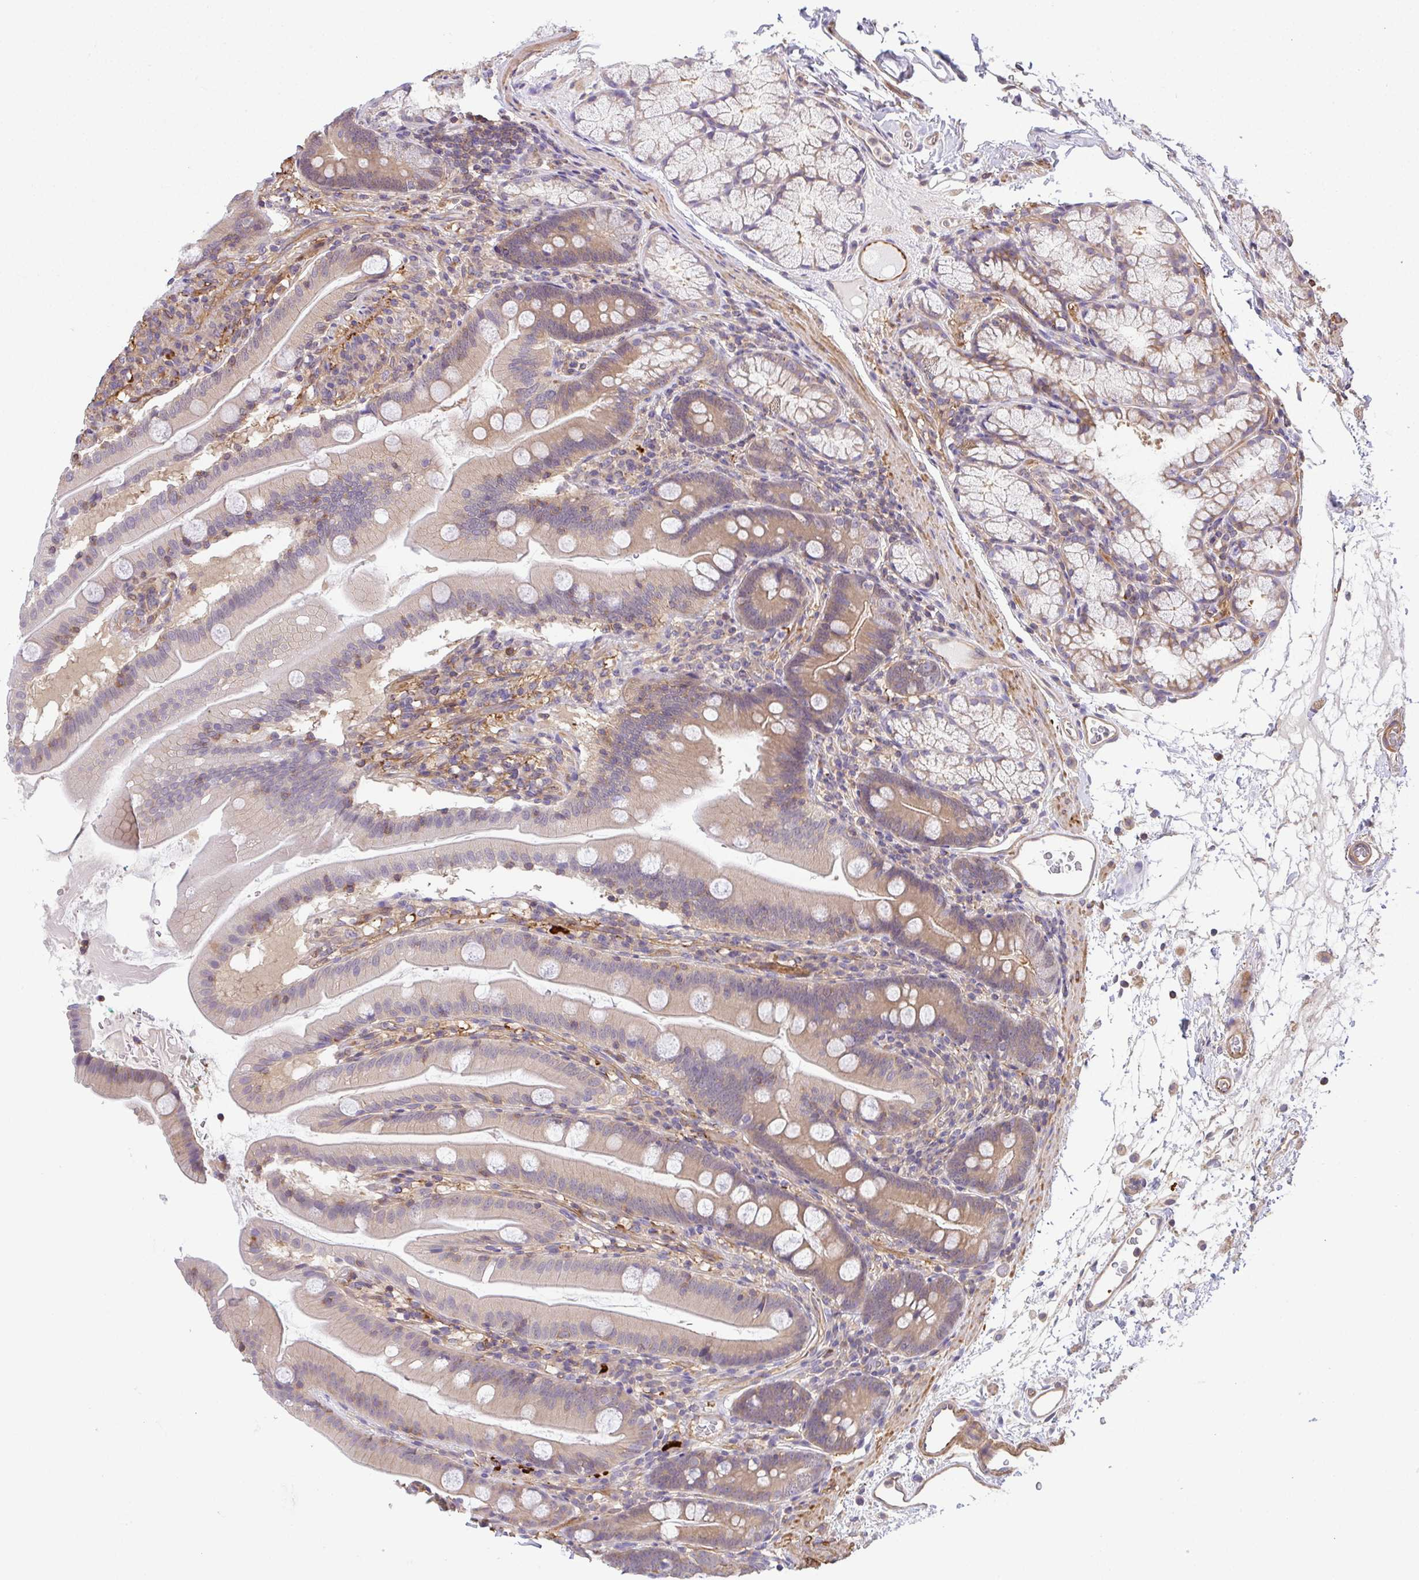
{"staining": {"intensity": "weak", "quantity": "25%-75%", "location": "cytoplasmic/membranous"}, "tissue": "duodenum", "cell_type": "Glandular cells", "image_type": "normal", "snomed": [{"axis": "morphology", "description": "Normal tissue, NOS"}, {"axis": "topography", "description": "Duodenum"}], "caption": "Immunohistochemical staining of normal duodenum demonstrates 25%-75% levels of weak cytoplasmic/membranous protein expression in approximately 25%-75% of glandular cells. (Stains: DAB in brown, nuclei in blue, Microscopy: brightfield microscopy at high magnification).", "gene": "TMEM229A", "patient": {"sex": "female", "age": 67}}